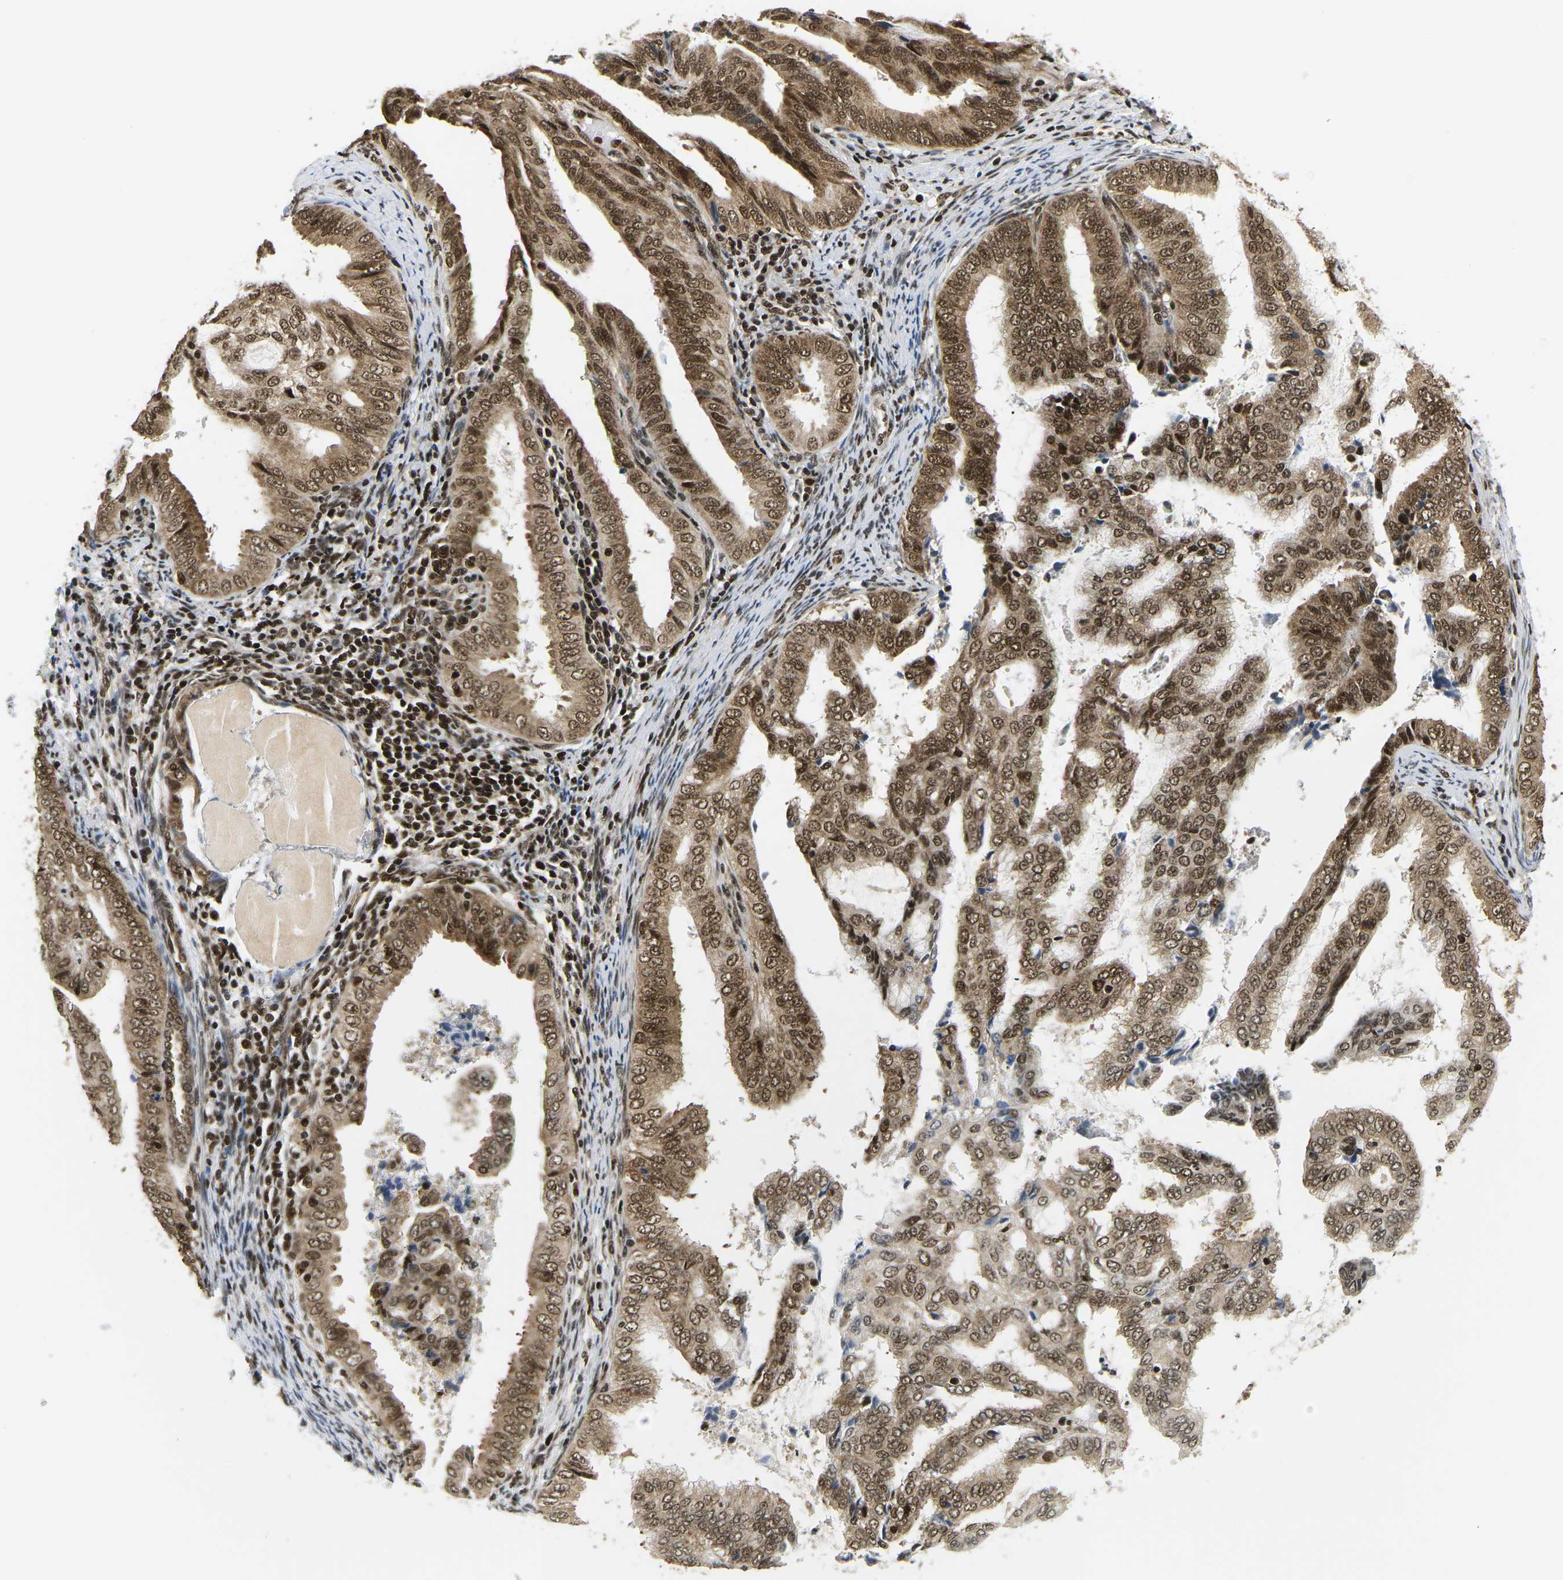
{"staining": {"intensity": "strong", "quantity": ">75%", "location": "cytoplasmic/membranous,nuclear"}, "tissue": "endometrial cancer", "cell_type": "Tumor cells", "image_type": "cancer", "snomed": [{"axis": "morphology", "description": "Adenocarcinoma, NOS"}, {"axis": "topography", "description": "Endometrium"}], "caption": "Endometrial cancer stained for a protein (brown) displays strong cytoplasmic/membranous and nuclear positive expression in approximately >75% of tumor cells.", "gene": "CELF1", "patient": {"sex": "female", "age": 58}}